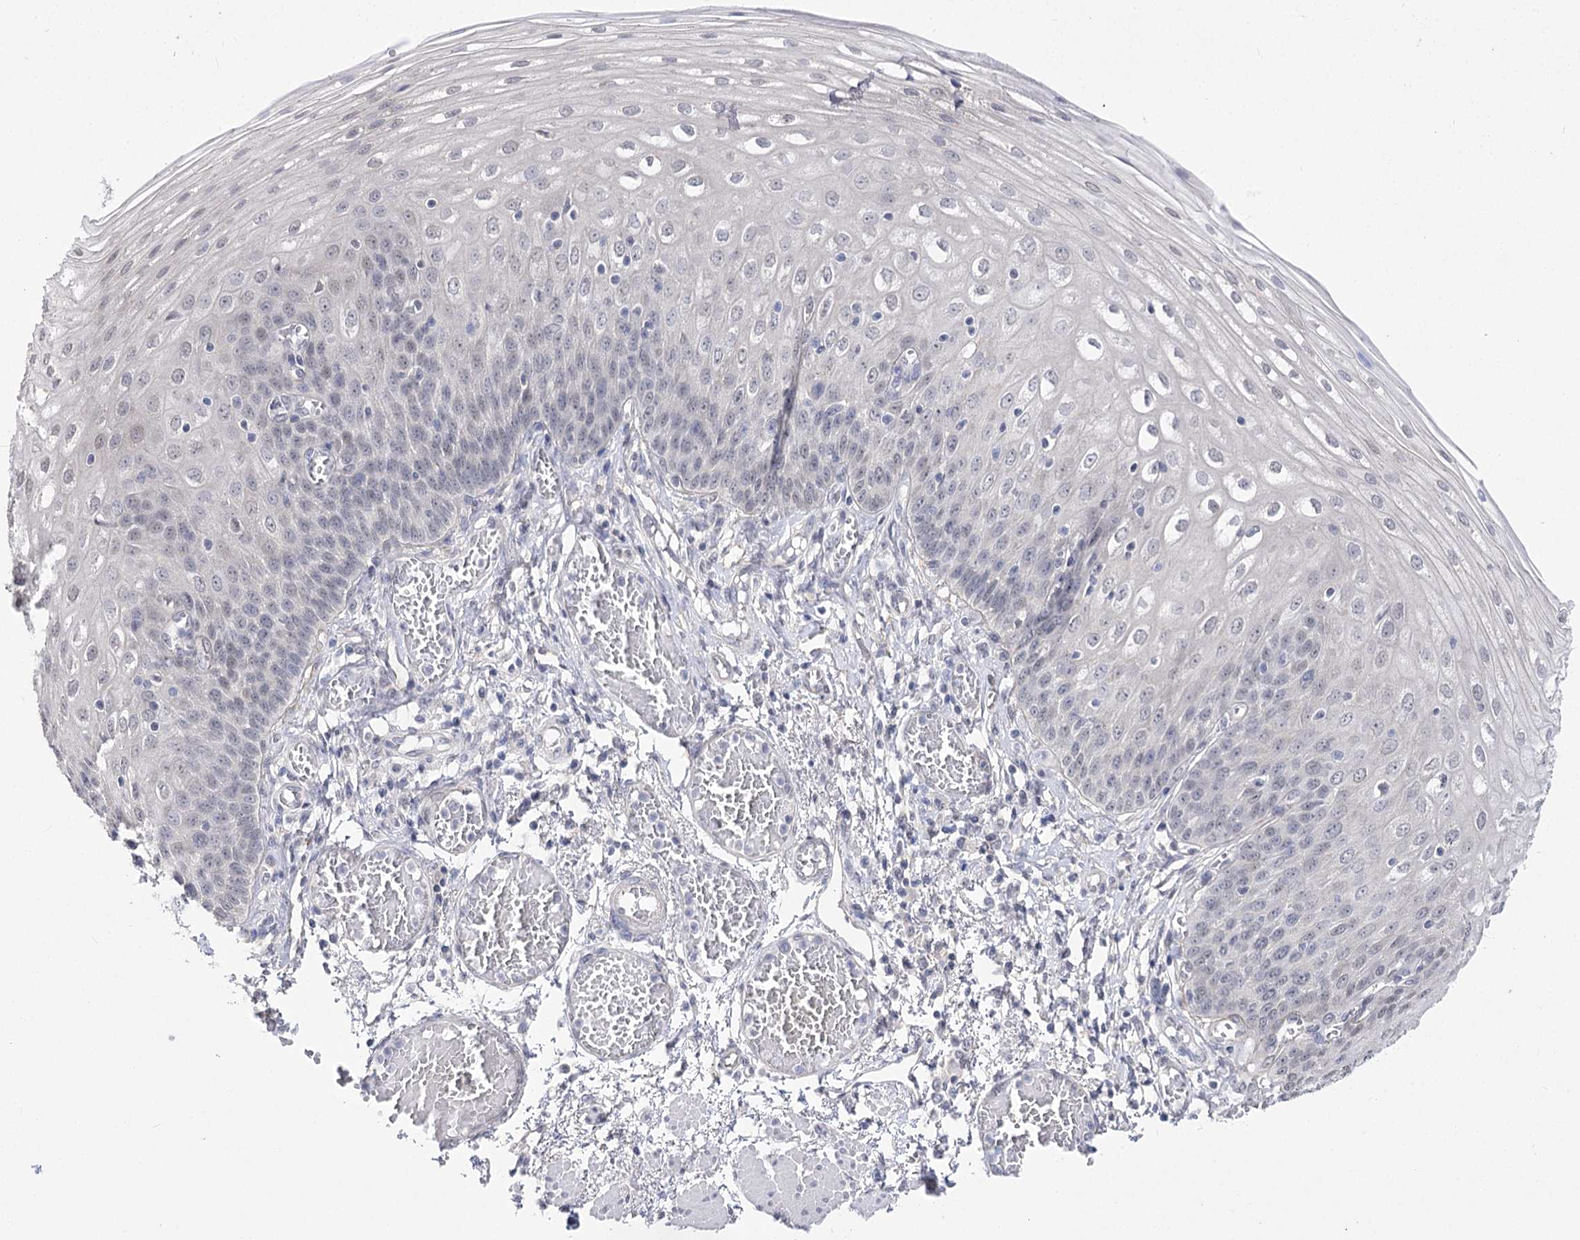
{"staining": {"intensity": "negative", "quantity": "none", "location": "none"}, "tissue": "esophagus", "cell_type": "Squamous epithelial cells", "image_type": "normal", "snomed": [{"axis": "morphology", "description": "Normal tissue, NOS"}, {"axis": "topography", "description": "Esophagus"}], "caption": "Micrograph shows no significant protein positivity in squamous epithelial cells of unremarkable esophagus. Brightfield microscopy of IHC stained with DAB (3,3'-diaminobenzidine) (brown) and hematoxylin (blue), captured at high magnification.", "gene": "ATP10B", "patient": {"sex": "male", "age": 81}}